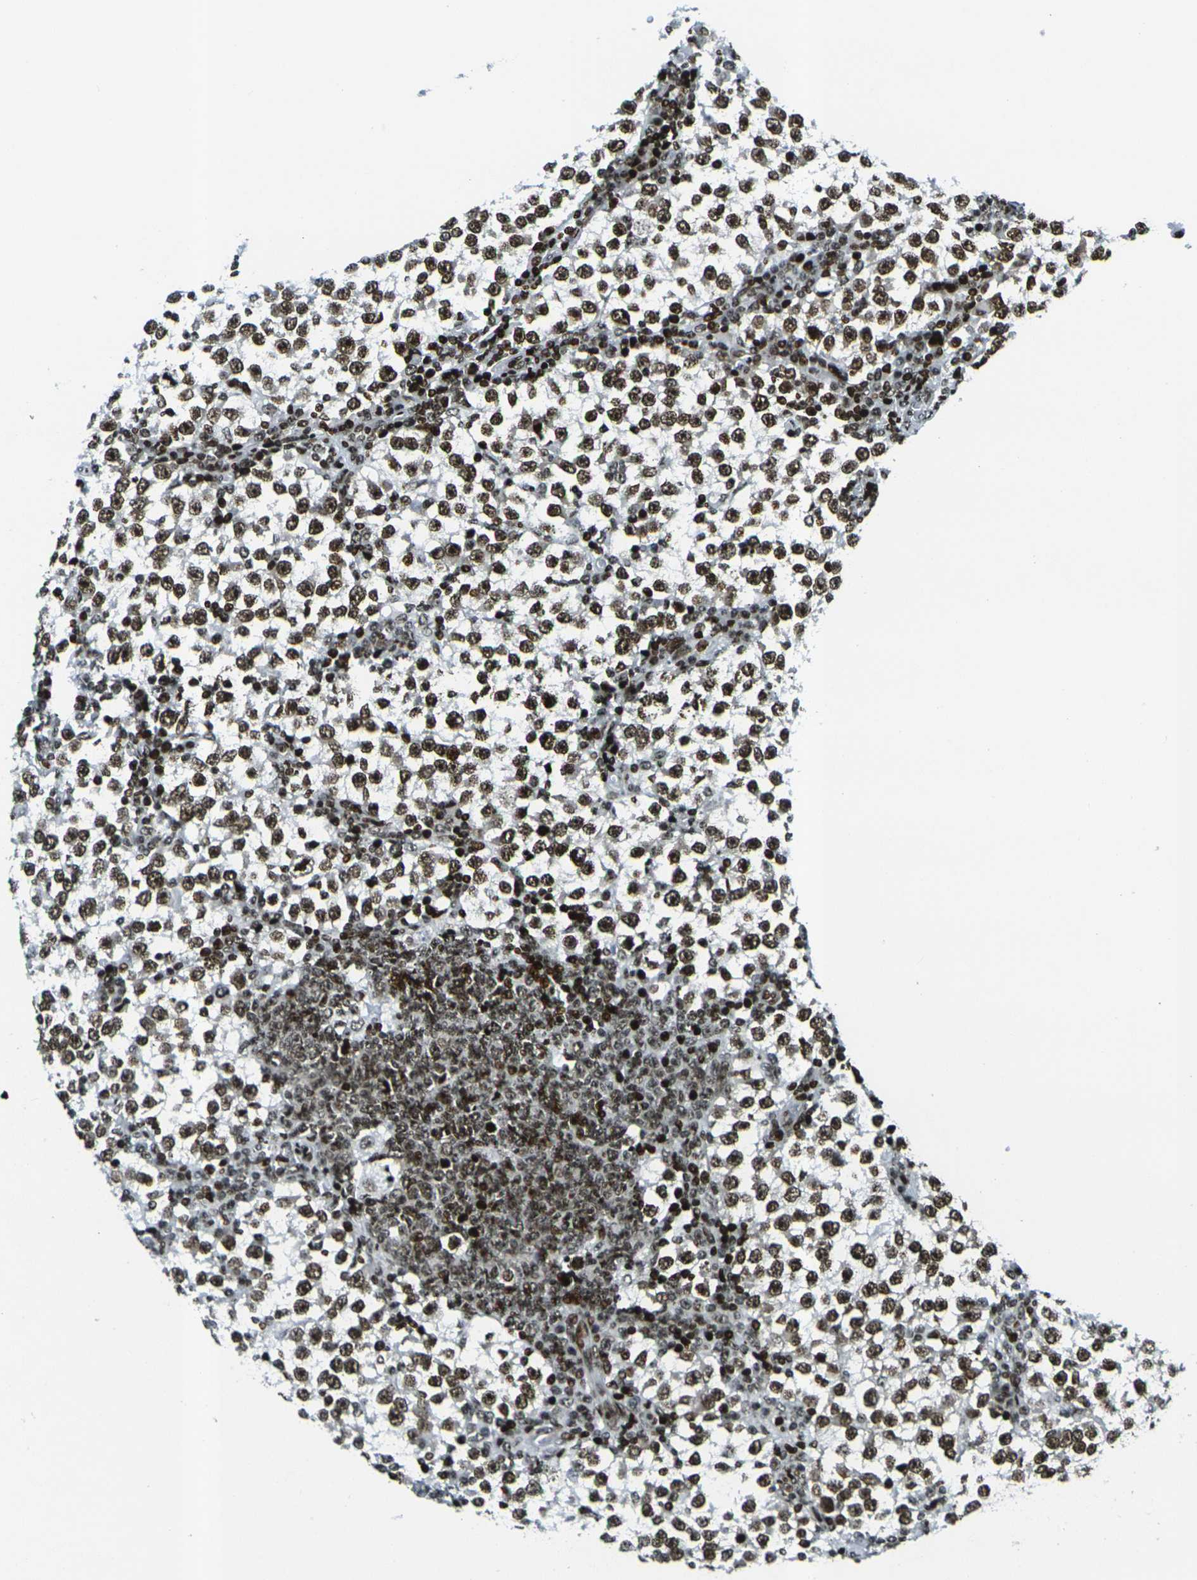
{"staining": {"intensity": "moderate", "quantity": ">75%", "location": "nuclear"}, "tissue": "testis cancer", "cell_type": "Tumor cells", "image_type": "cancer", "snomed": [{"axis": "morphology", "description": "Seminoma, NOS"}, {"axis": "topography", "description": "Testis"}], "caption": "IHC (DAB) staining of human testis seminoma shows moderate nuclear protein staining in about >75% of tumor cells. The staining was performed using DAB (3,3'-diaminobenzidine) to visualize the protein expression in brown, while the nuclei were stained in blue with hematoxylin (Magnification: 20x).", "gene": "H3-3A", "patient": {"sex": "male", "age": 65}}